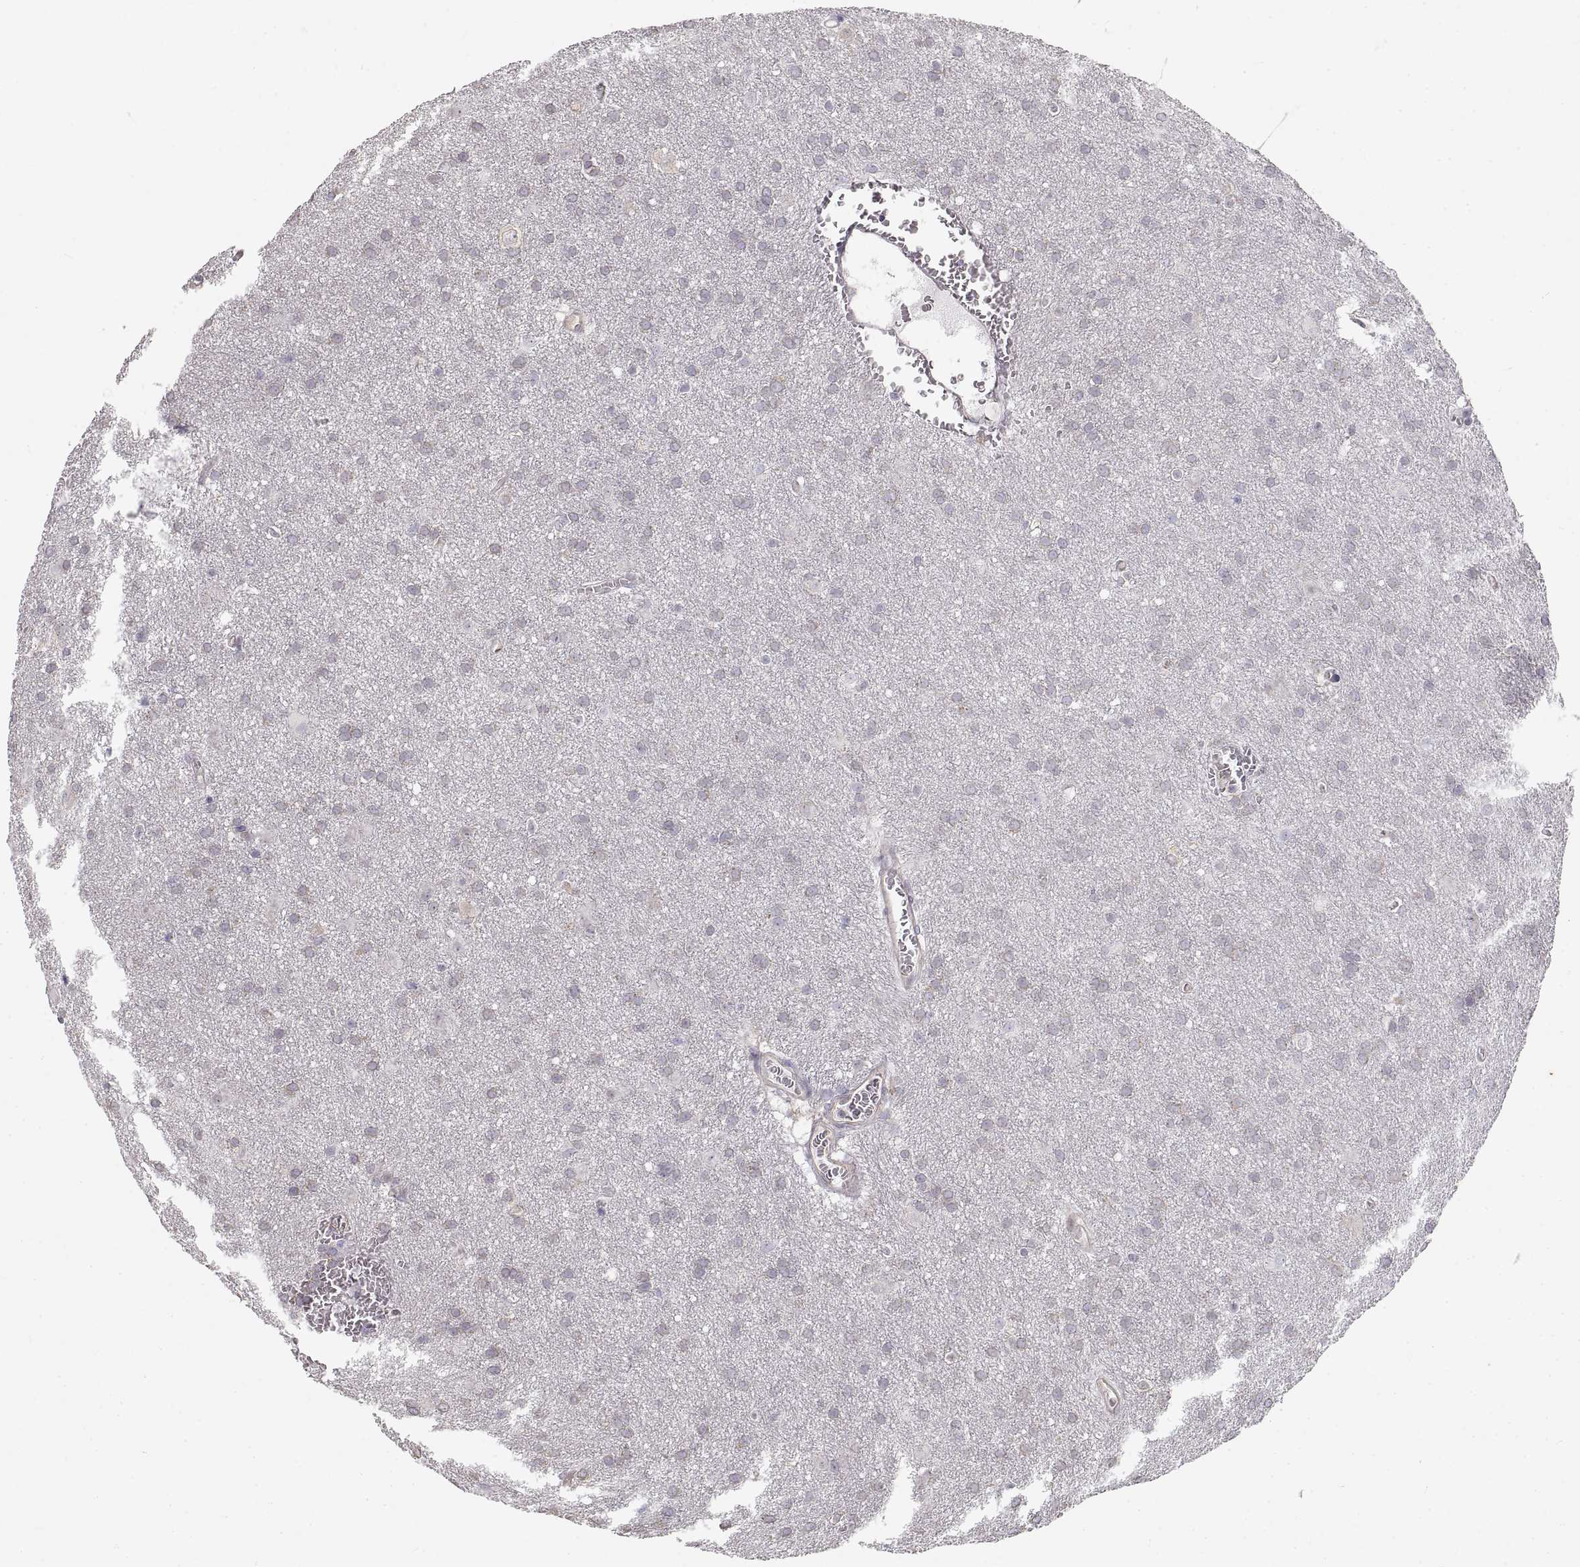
{"staining": {"intensity": "negative", "quantity": "none", "location": "none"}, "tissue": "glioma", "cell_type": "Tumor cells", "image_type": "cancer", "snomed": [{"axis": "morphology", "description": "Glioma, malignant, Low grade"}, {"axis": "topography", "description": "Brain"}], "caption": "Glioma was stained to show a protein in brown. There is no significant expression in tumor cells.", "gene": "HSP90AB1", "patient": {"sex": "male", "age": 58}}